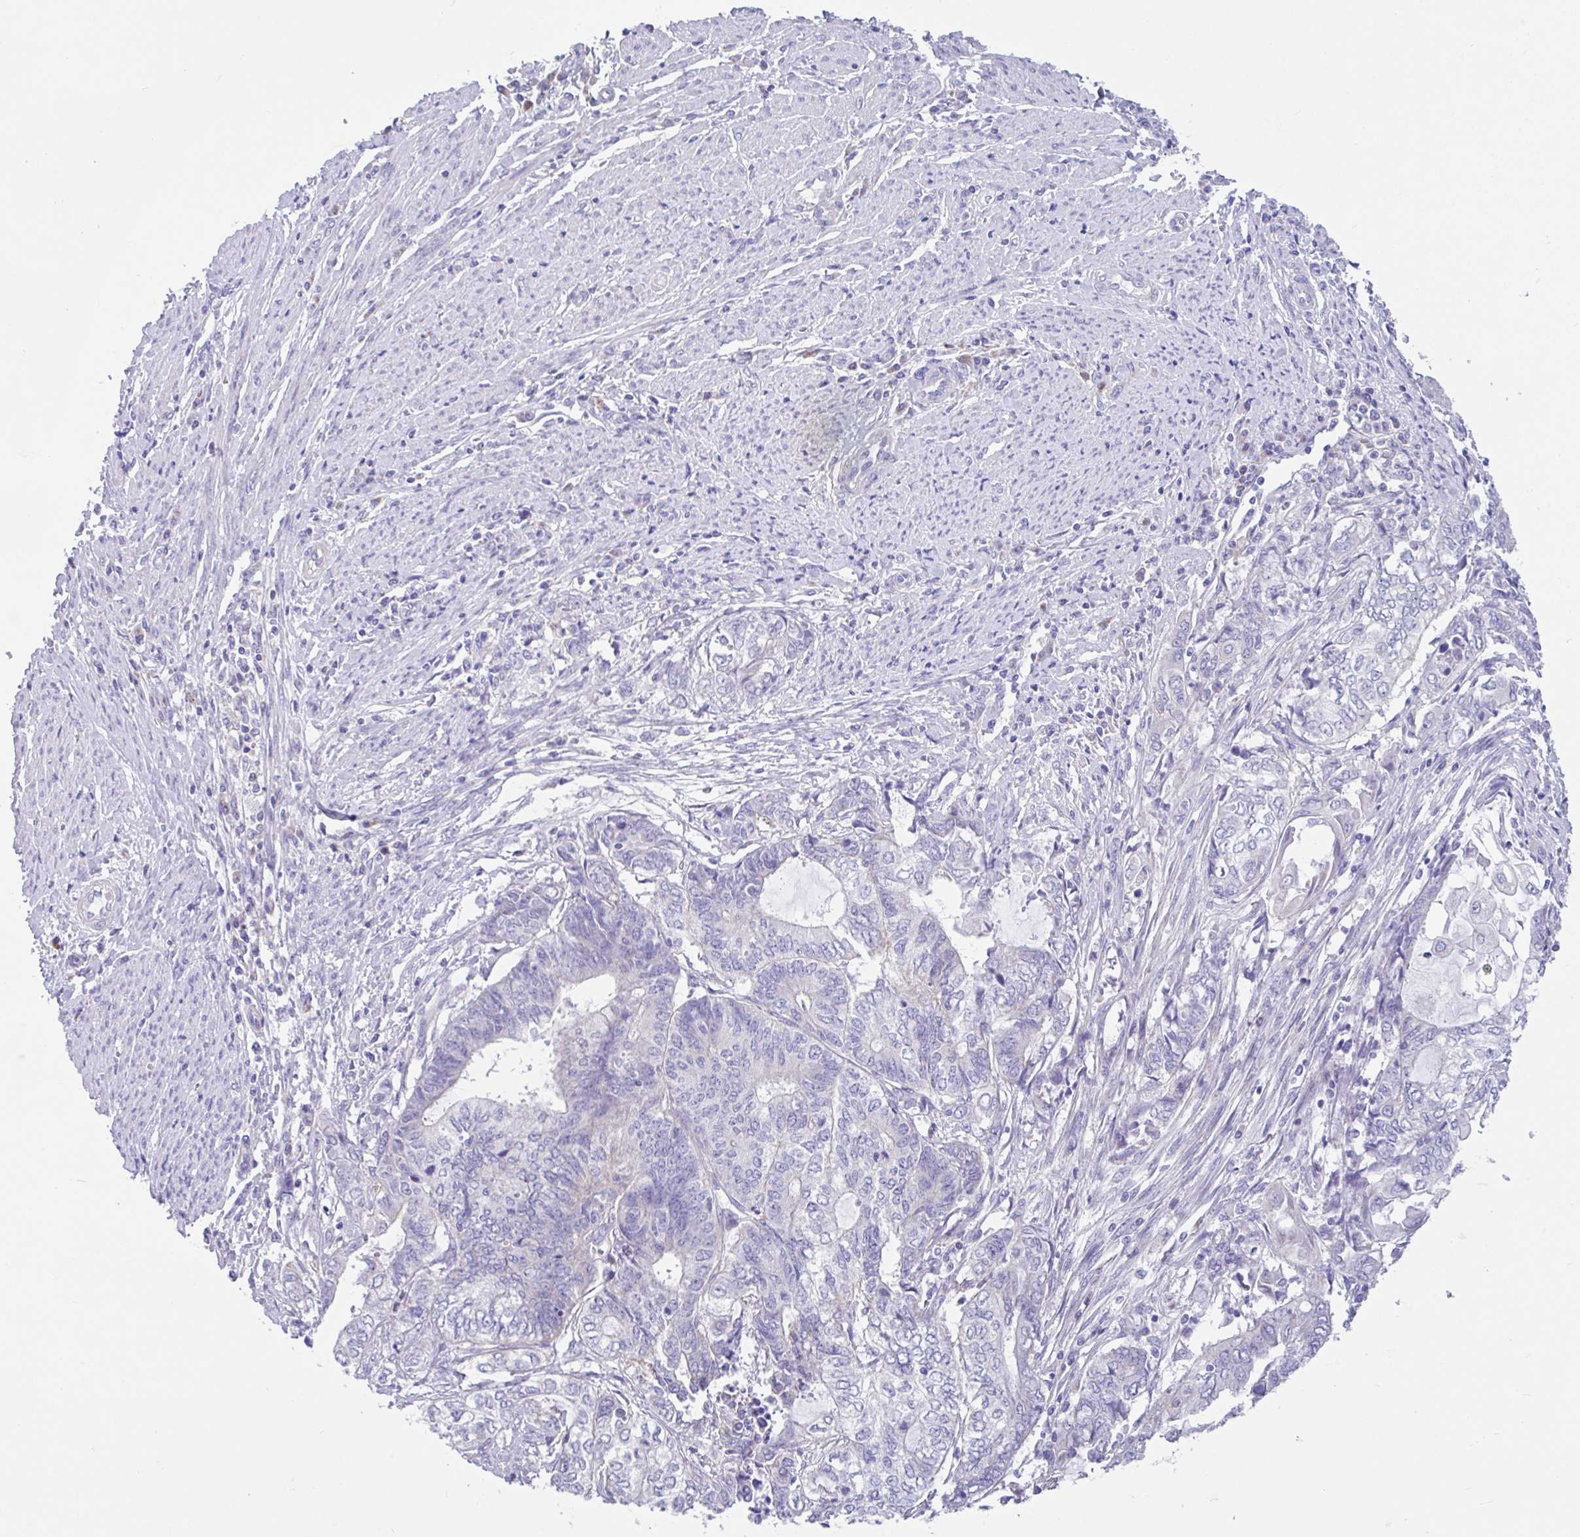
{"staining": {"intensity": "negative", "quantity": "none", "location": "none"}, "tissue": "endometrial cancer", "cell_type": "Tumor cells", "image_type": "cancer", "snomed": [{"axis": "morphology", "description": "Adenocarcinoma, NOS"}, {"axis": "topography", "description": "Uterus"}, {"axis": "topography", "description": "Endometrium"}], "caption": "This photomicrograph is of adenocarcinoma (endometrial) stained with IHC to label a protein in brown with the nuclei are counter-stained blue. There is no expression in tumor cells. The staining was performed using DAB to visualize the protein expression in brown, while the nuclei were stained in blue with hematoxylin (Magnification: 20x).", "gene": "CCSAP", "patient": {"sex": "female", "age": 70}}